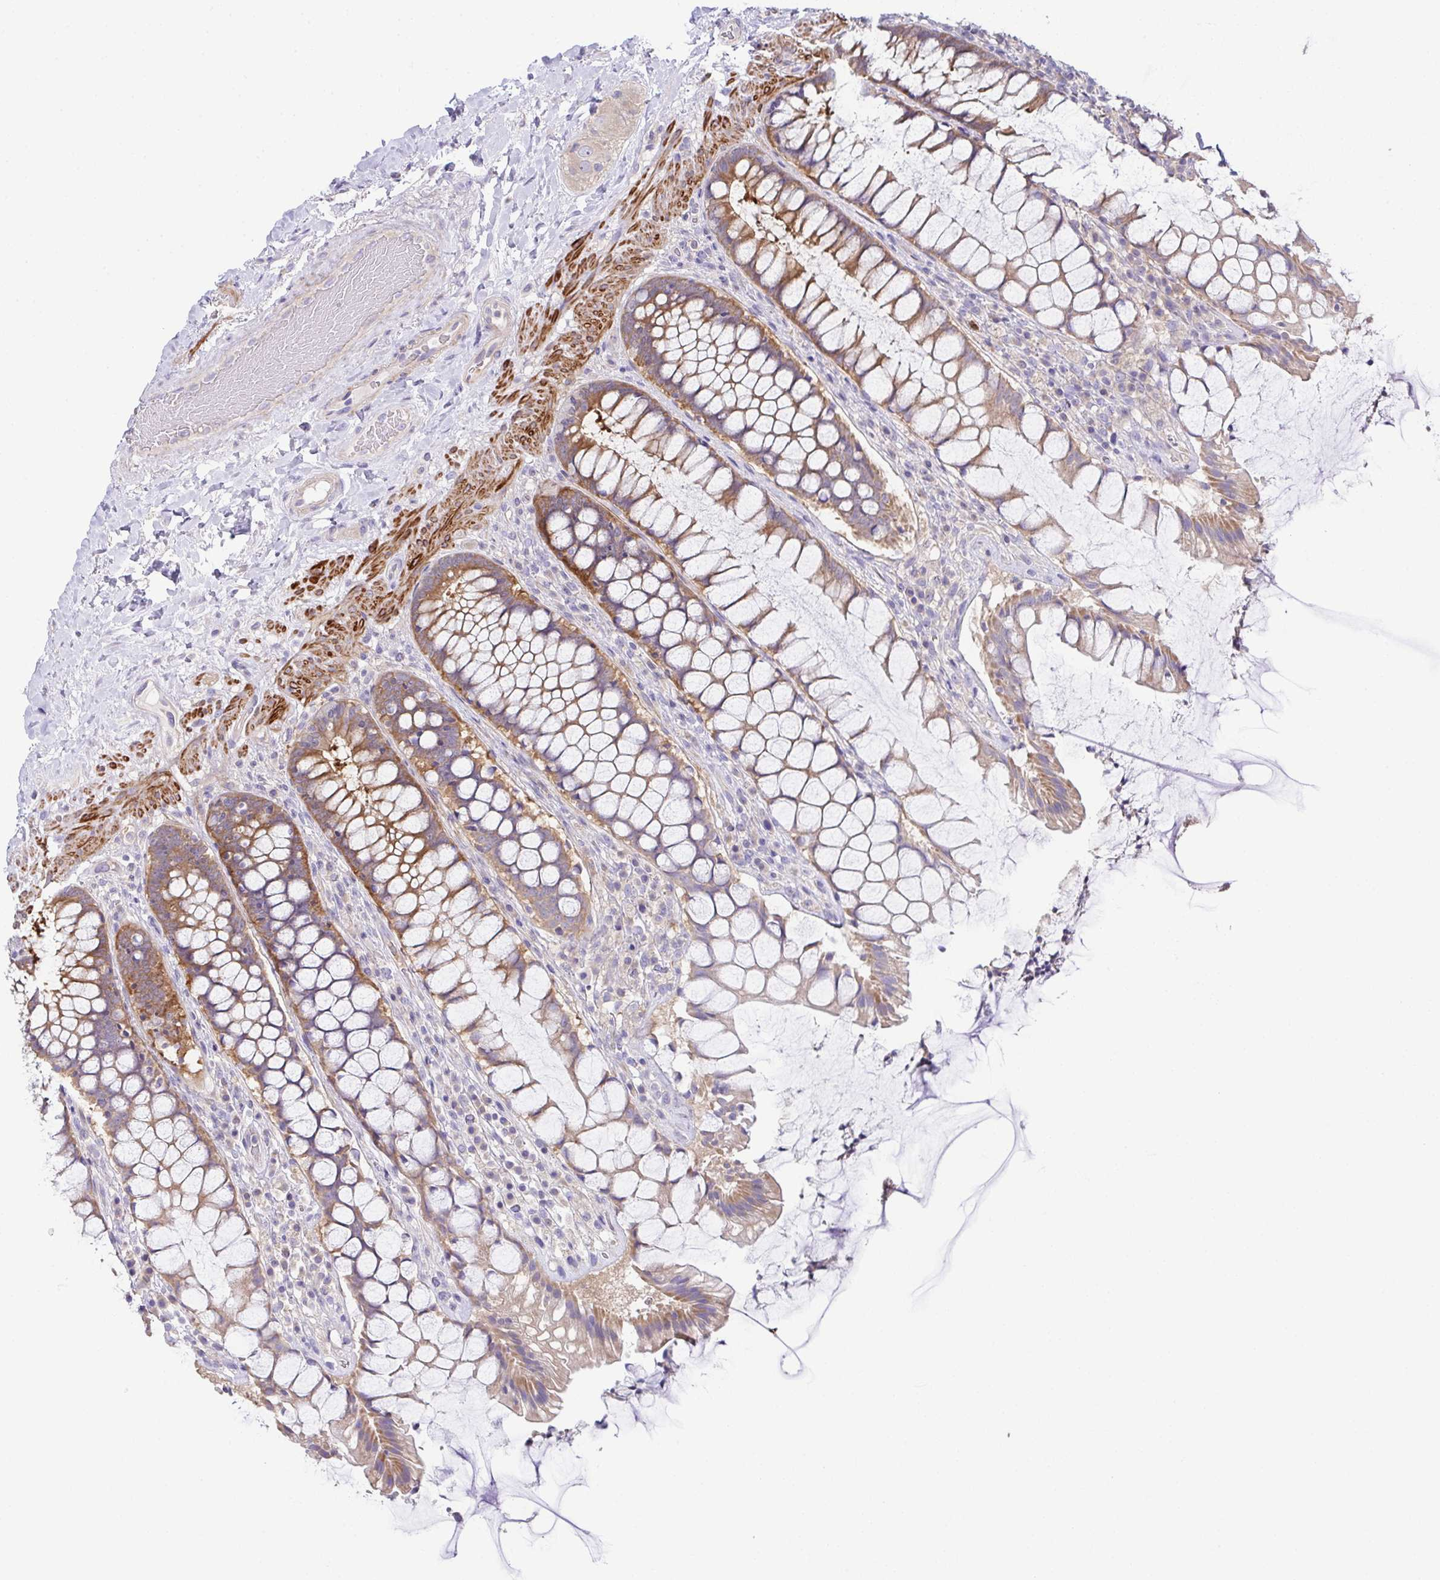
{"staining": {"intensity": "moderate", "quantity": ">75%", "location": "cytoplasmic/membranous"}, "tissue": "rectum", "cell_type": "Glandular cells", "image_type": "normal", "snomed": [{"axis": "morphology", "description": "Normal tissue, NOS"}, {"axis": "topography", "description": "Rectum"}], "caption": "Immunohistochemical staining of normal rectum exhibits medium levels of moderate cytoplasmic/membranous staining in approximately >75% of glandular cells.", "gene": "CFAP97D1", "patient": {"sex": "female", "age": 58}}